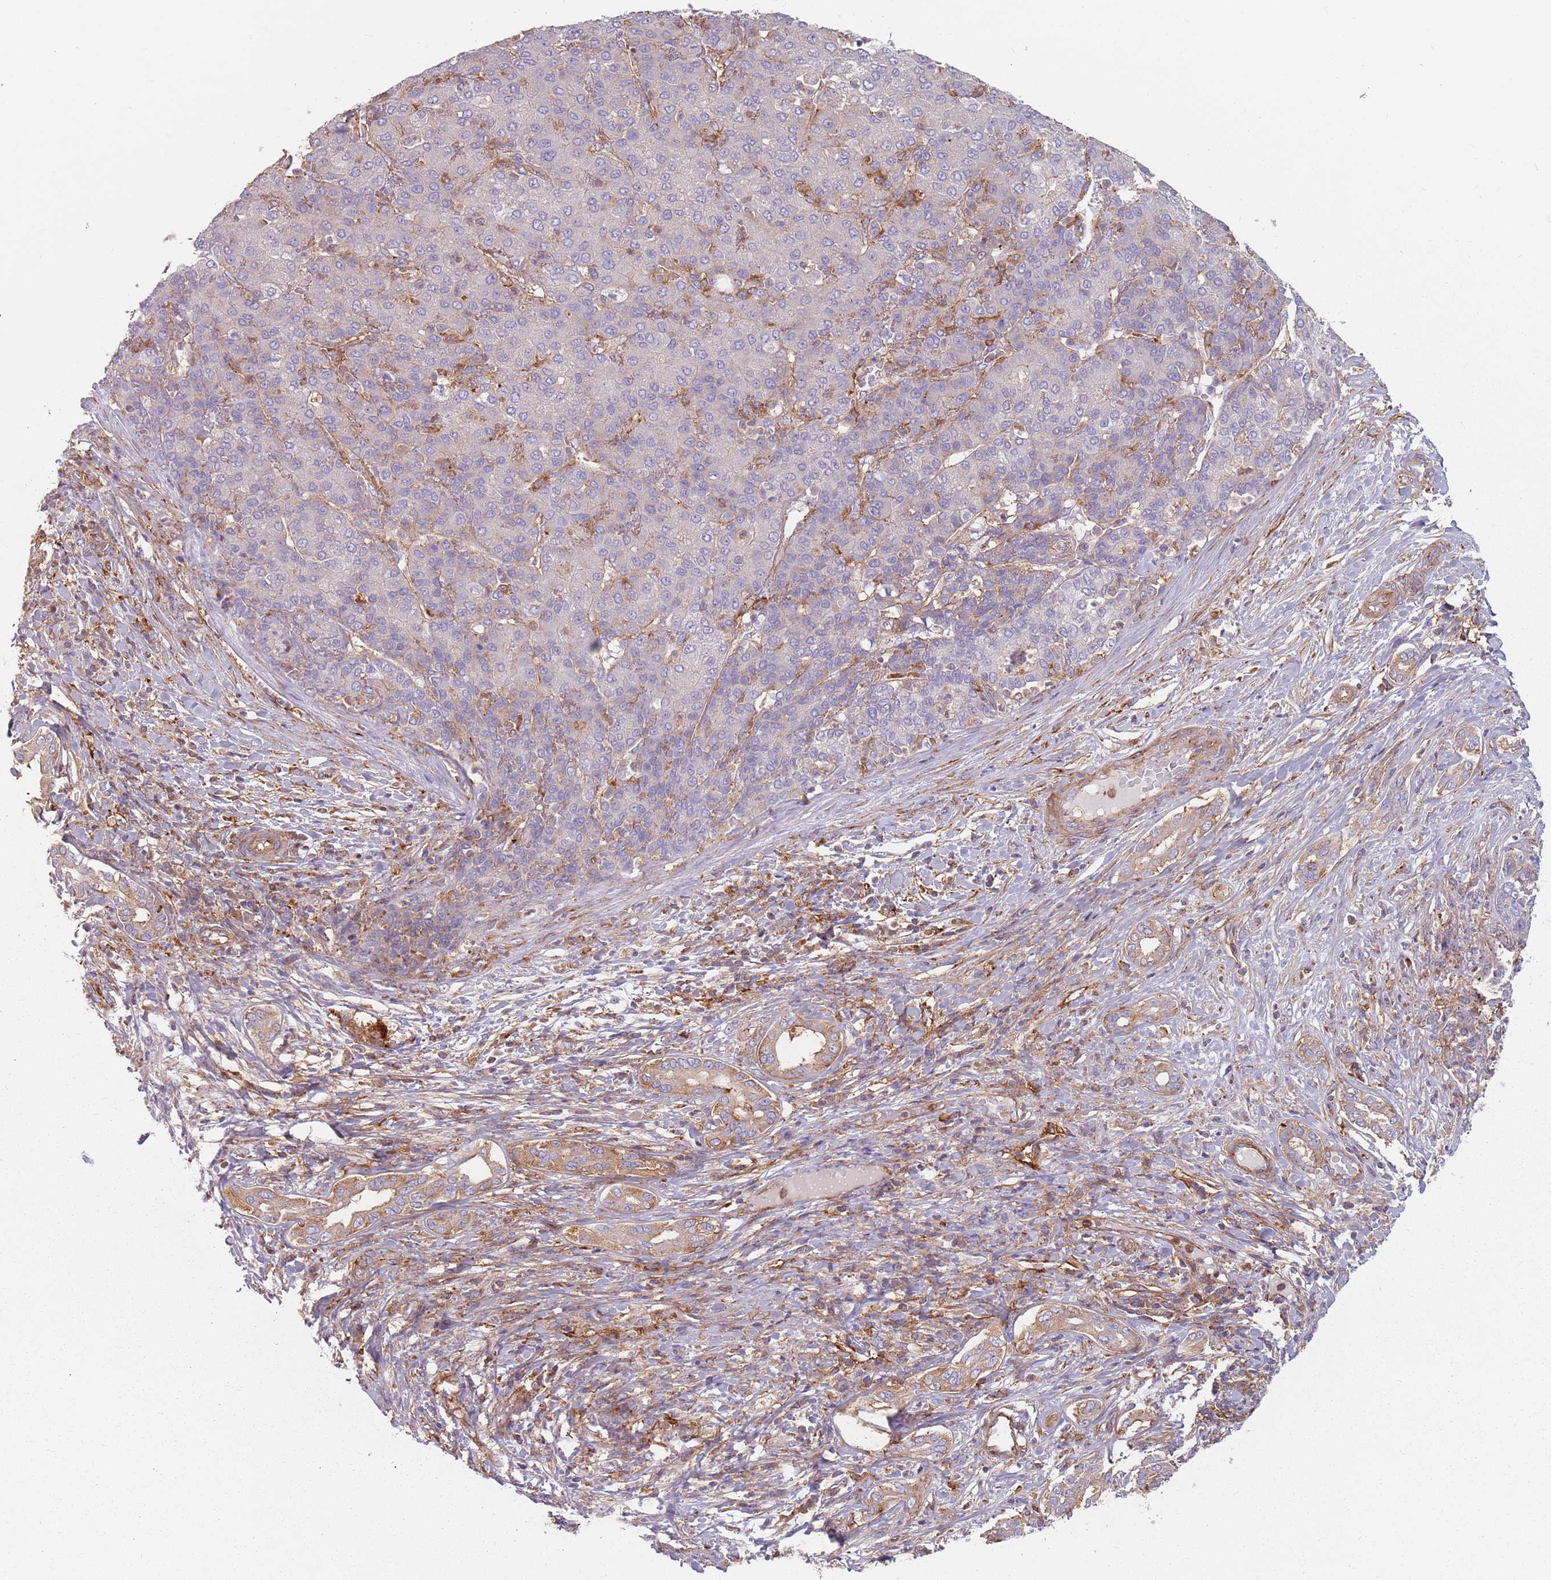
{"staining": {"intensity": "negative", "quantity": "none", "location": "none"}, "tissue": "liver cancer", "cell_type": "Tumor cells", "image_type": "cancer", "snomed": [{"axis": "morphology", "description": "Carcinoma, Hepatocellular, NOS"}, {"axis": "topography", "description": "Liver"}], "caption": "A histopathology image of liver cancer stained for a protein reveals no brown staining in tumor cells.", "gene": "TPD52L2", "patient": {"sex": "male", "age": 65}}